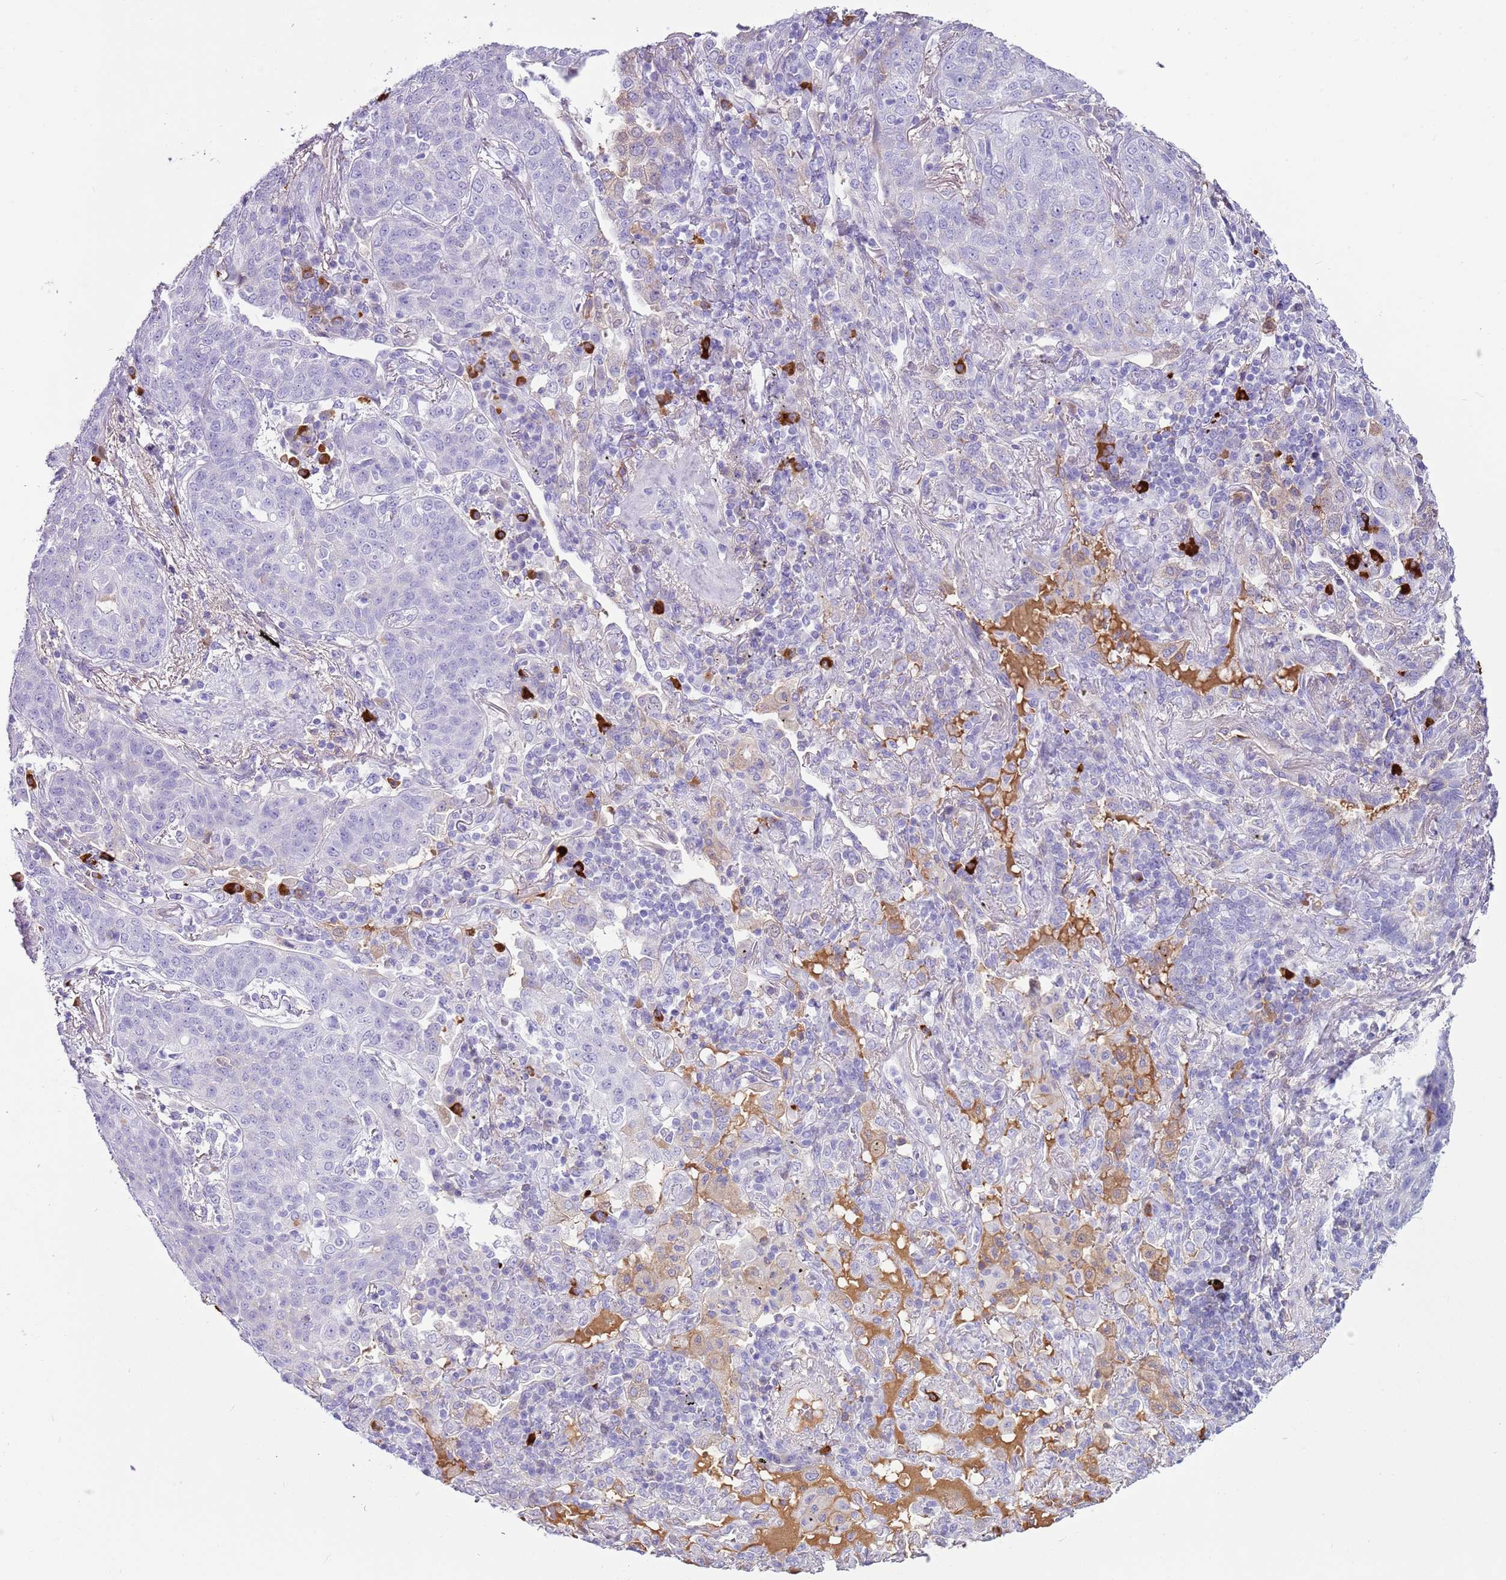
{"staining": {"intensity": "negative", "quantity": "none", "location": "none"}, "tissue": "lung cancer", "cell_type": "Tumor cells", "image_type": "cancer", "snomed": [{"axis": "morphology", "description": "Squamous cell carcinoma, NOS"}, {"axis": "topography", "description": "Lung"}], "caption": "Tumor cells show no significant staining in lung squamous cell carcinoma.", "gene": "IGKV3D-11", "patient": {"sex": "female", "age": 70}}